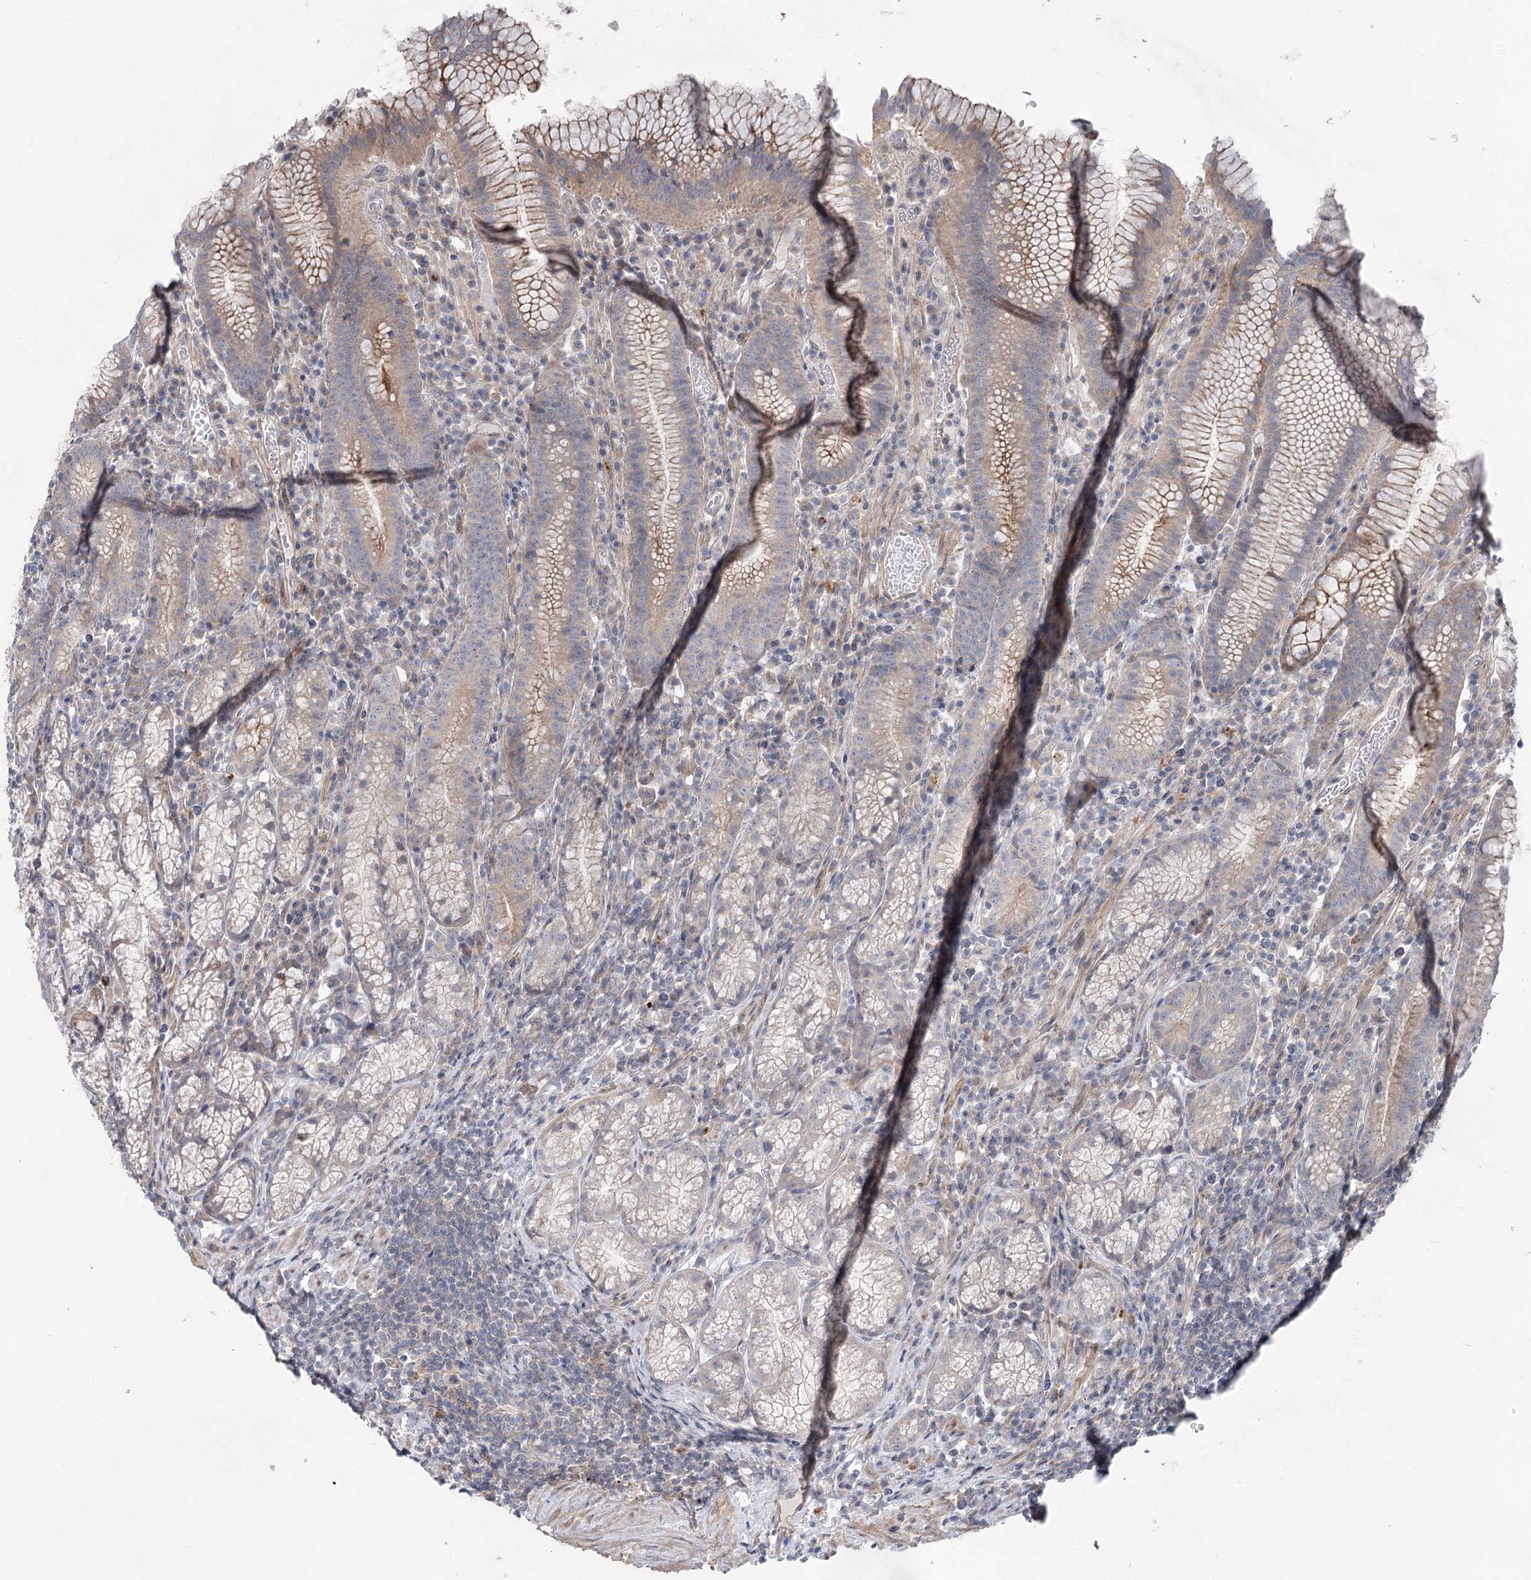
{"staining": {"intensity": "weak", "quantity": "<25%", "location": "cytoplasmic/membranous"}, "tissue": "stomach", "cell_type": "Glandular cells", "image_type": "normal", "snomed": [{"axis": "morphology", "description": "Normal tissue, NOS"}, {"axis": "topography", "description": "Stomach"}], "caption": "The histopathology image exhibits no significant expression in glandular cells of stomach. (Brightfield microscopy of DAB (3,3'-diaminobenzidine) immunohistochemistry at high magnification).", "gene": "SCN11A", "patient": {"sex": "male", "age": 55}}